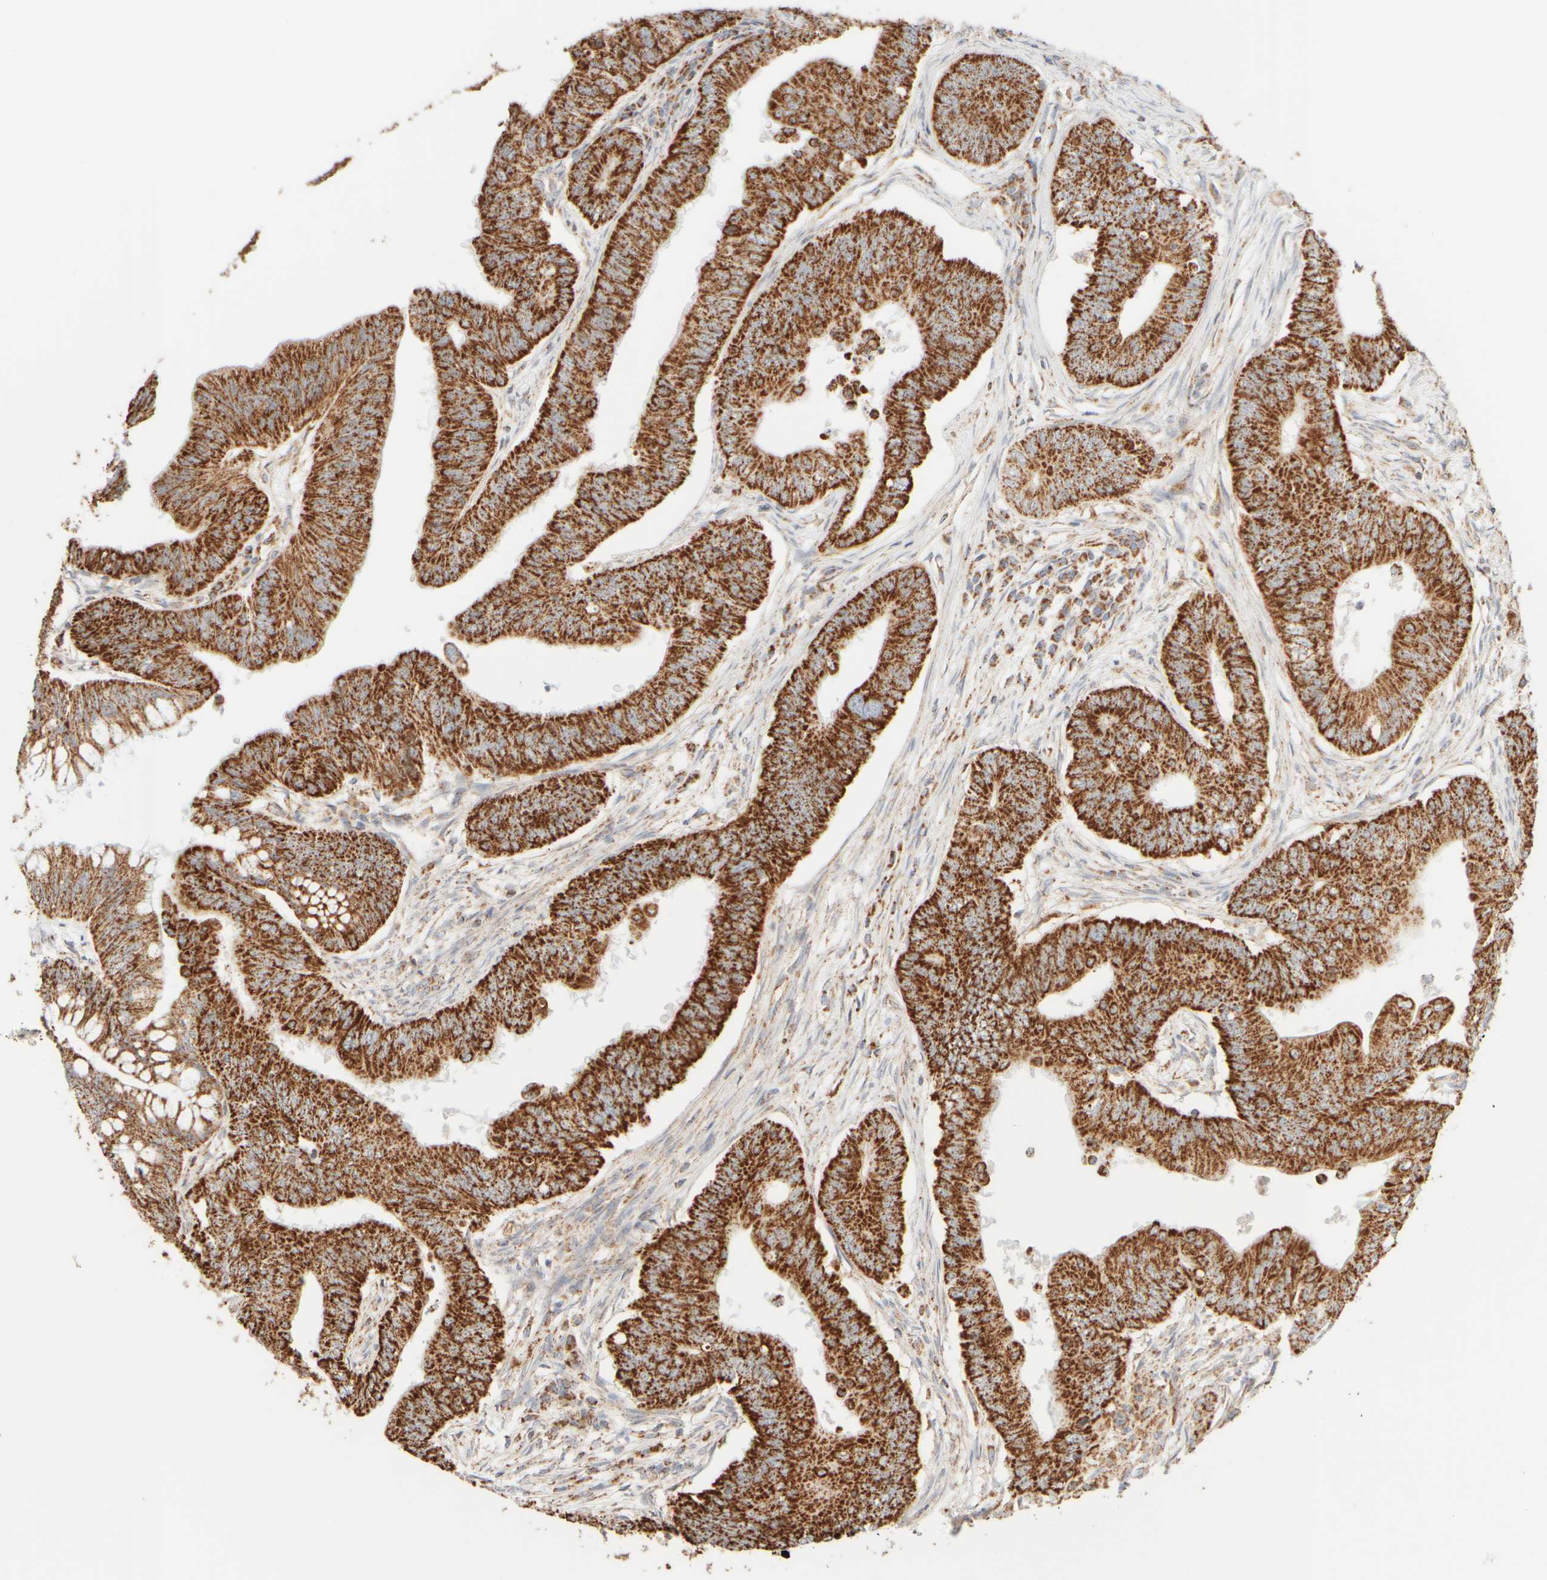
{"staining": {"intensity": "strong", "quantity": ">75%", "location": "cytoplasmic/membranous"}, "tissue": "colorectal cancer", "cell_type": "Tumor cells", "image_type": "cancer", "snomed": [{"axis": "morphology", "description": "Adenoma, NOS"}, {"axis": "morphology", "description": "Adenocarcinoma, NOS"}, {"axis": "topography", "description": "Colon"}], "caption": "This micrograph shows adenocarcinoma (colorectal) stained with IHC to label a protein in brown. The cytoplasmic/membranous of tumor cells show strong positivity for the protein. Nuclei are counter-stained blue.", "gene": "APBB2", "patient": {"sex": "male", "age": 79}}